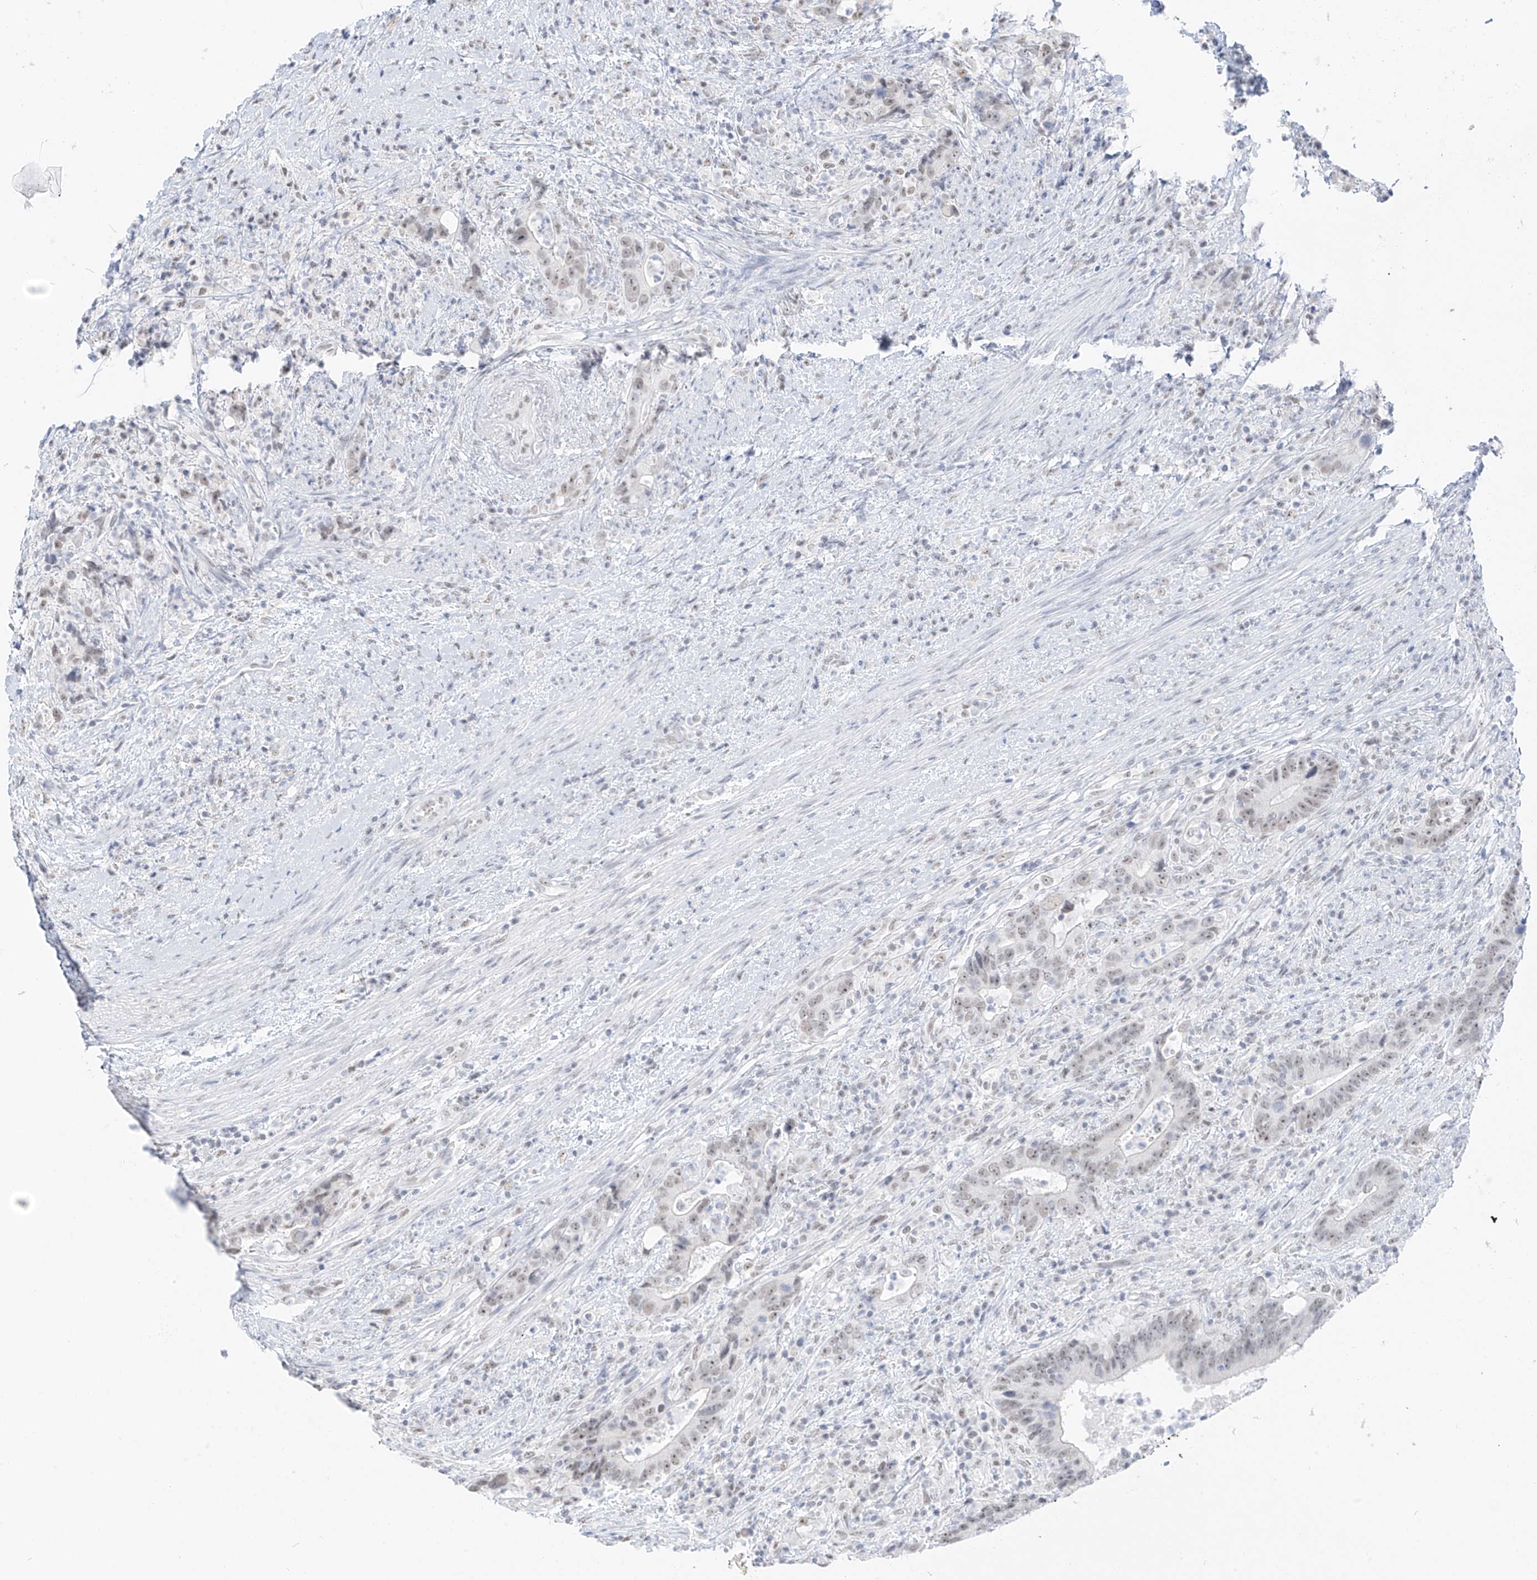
{"staining": {"intensity": "weak", "quantity": ">75%", "location": "nuclear"}, "tissue": "colorectal cancer", "cell_type": "Tumor cells", "image_type": "cancer", "snomed": [{"axis": "morphology", "description": "Adenocarcinoma, NOS"}, {"axis": "topography", "description": "Colon"}], "caption": "Protein analysis of colorectal adenocarcinoma tissue reveals weak nuclear staining in approximately >75% of tumor cells.", "gene": "PGC", "patient": {"sex": "female", "age": 75}}